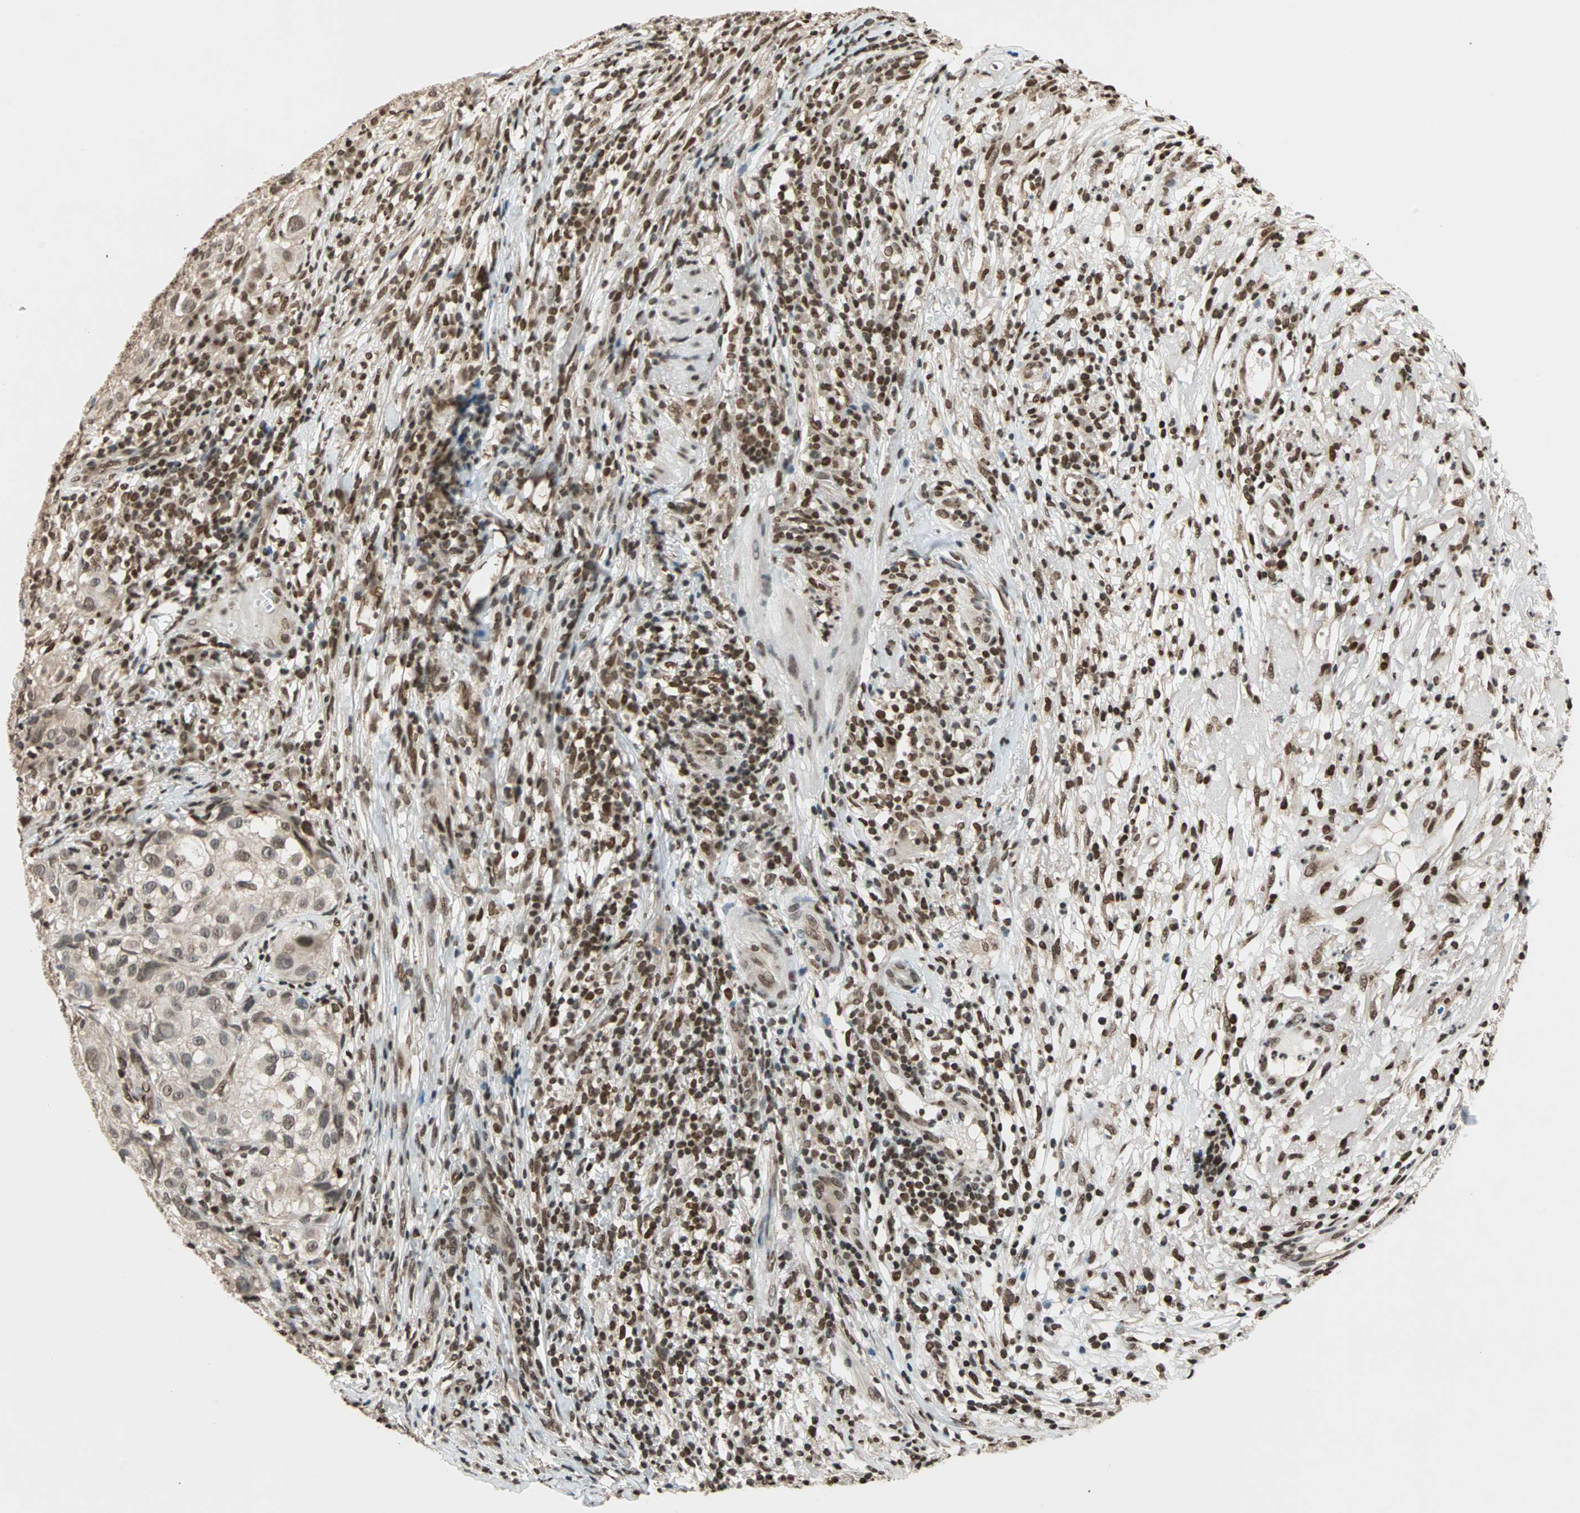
{"staining": {"intensity": "weak", "quantity": ">75%", "location": "nuclear"}, "tissue": "melanoma", "cell_type": "Tumor cells", "image_type": "cancer", "snomed": [{"axis": "morphology", "description": "Necrosis, NOS"}, {"axis": "morphology", "description": "Malignant melanoma, NOS"}, {"axis": "topography", "description": "Skin"}], "caption": "Malignant melanoma was stained to show a protein in brown. There is low levels of weak nuclear expression in approximately >75% of tumor cells.", "gene": "DAZAP1", "patient": {"sex": "female", "age": 87}}